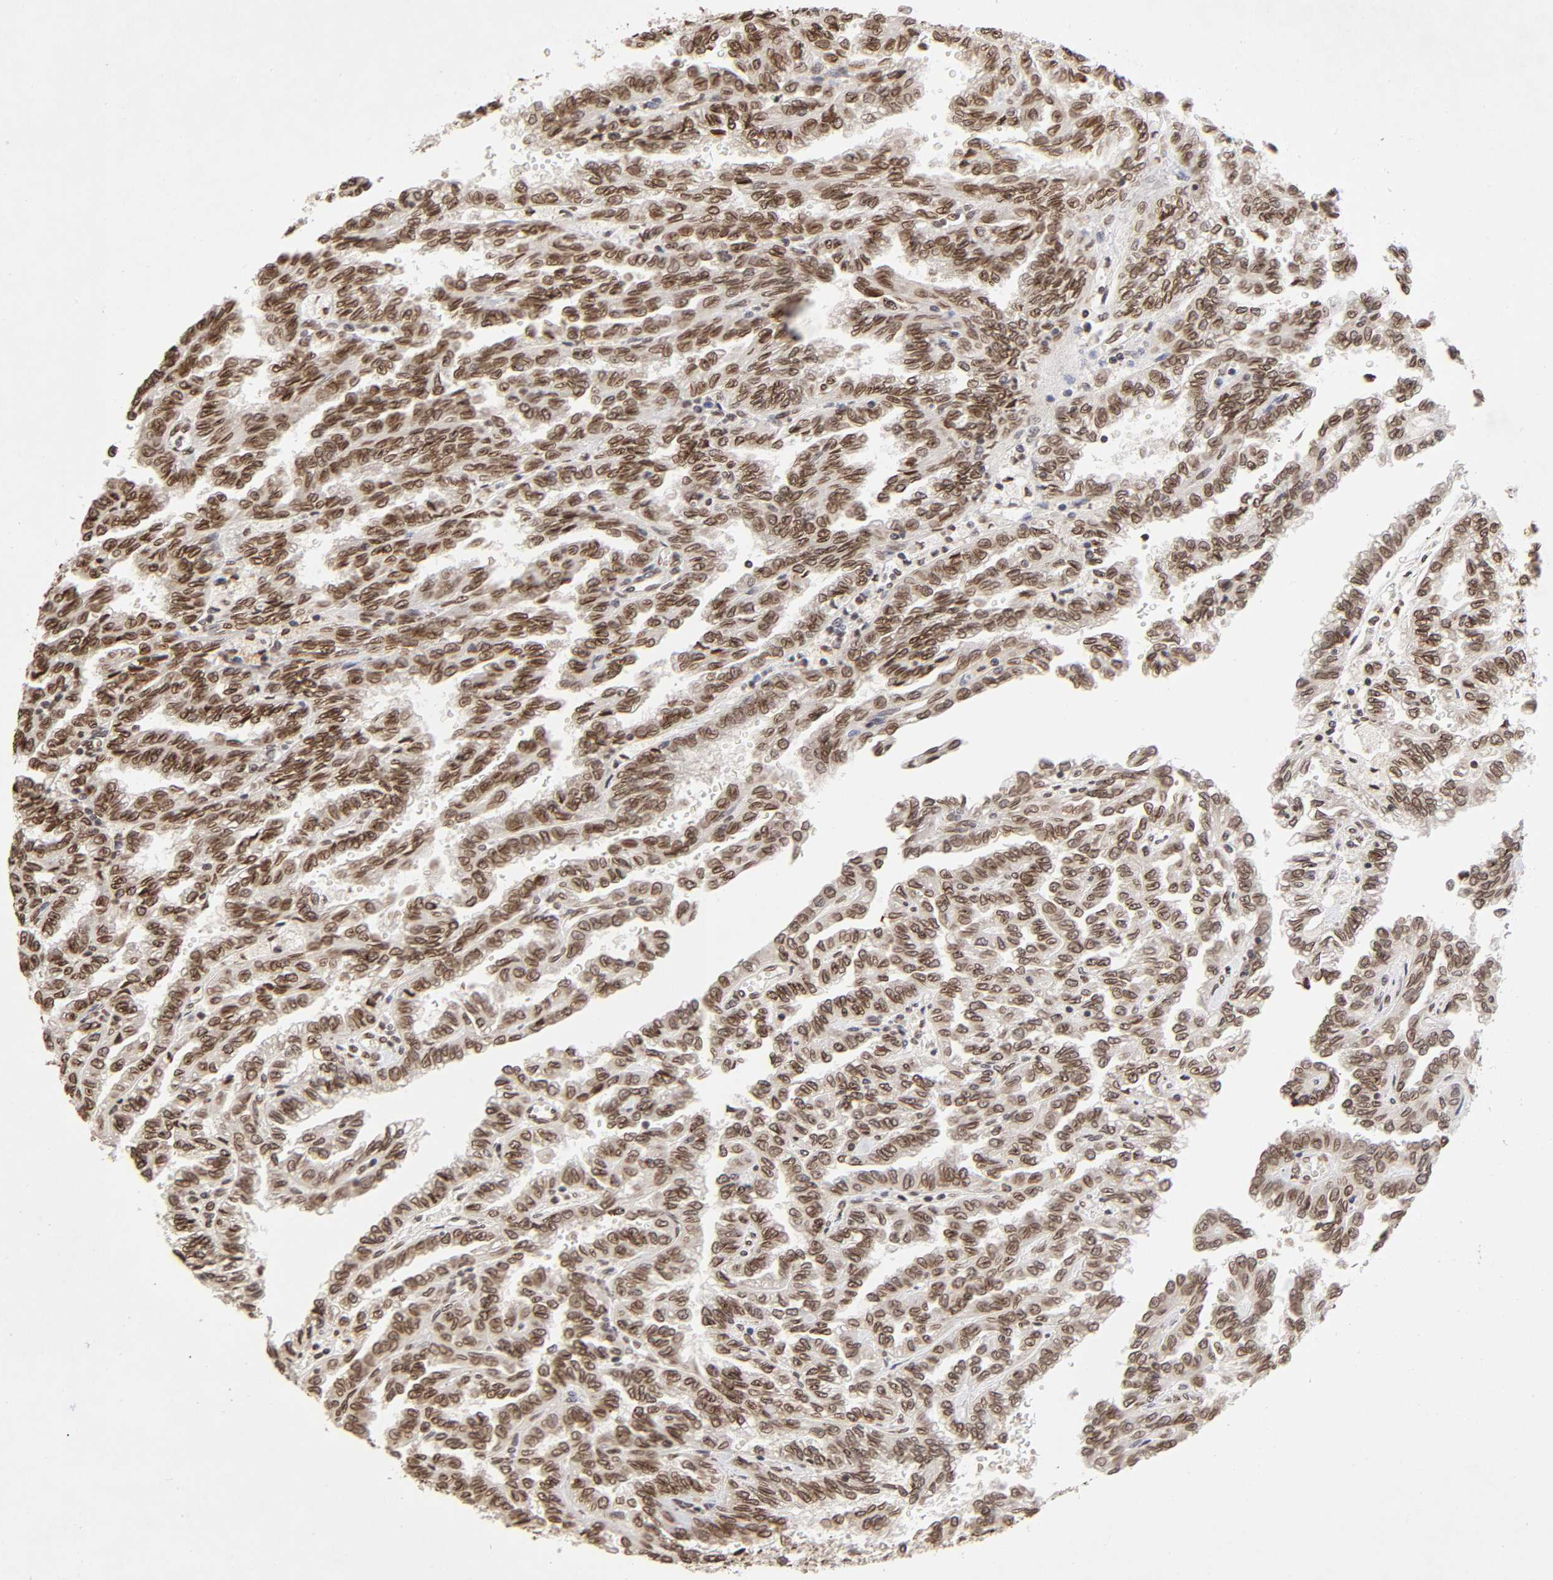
{"staining": {"intensity": "moderate", "quantity": ">75%", "location": "nuclear"}, "tissue": "renal cancer", "cell_type": "Tumor cells", "image_type": "cancer", "snomed": [{"axis": "morphology", "description": "Inflammation, NOS"}, {"axis": "morphology", "description": "Adenocarcinoma, NOS"}, {"axis": "topography", "description": "Kidney"}], "caption": "There is medium levels of moderate nuclear staining in tumor cells of renal adenocarcinoma, as demonstrated by immunohistochemical staining (brown color).", "gene": "MLLT6", "patient": {"sex": "male", "age": 68}}